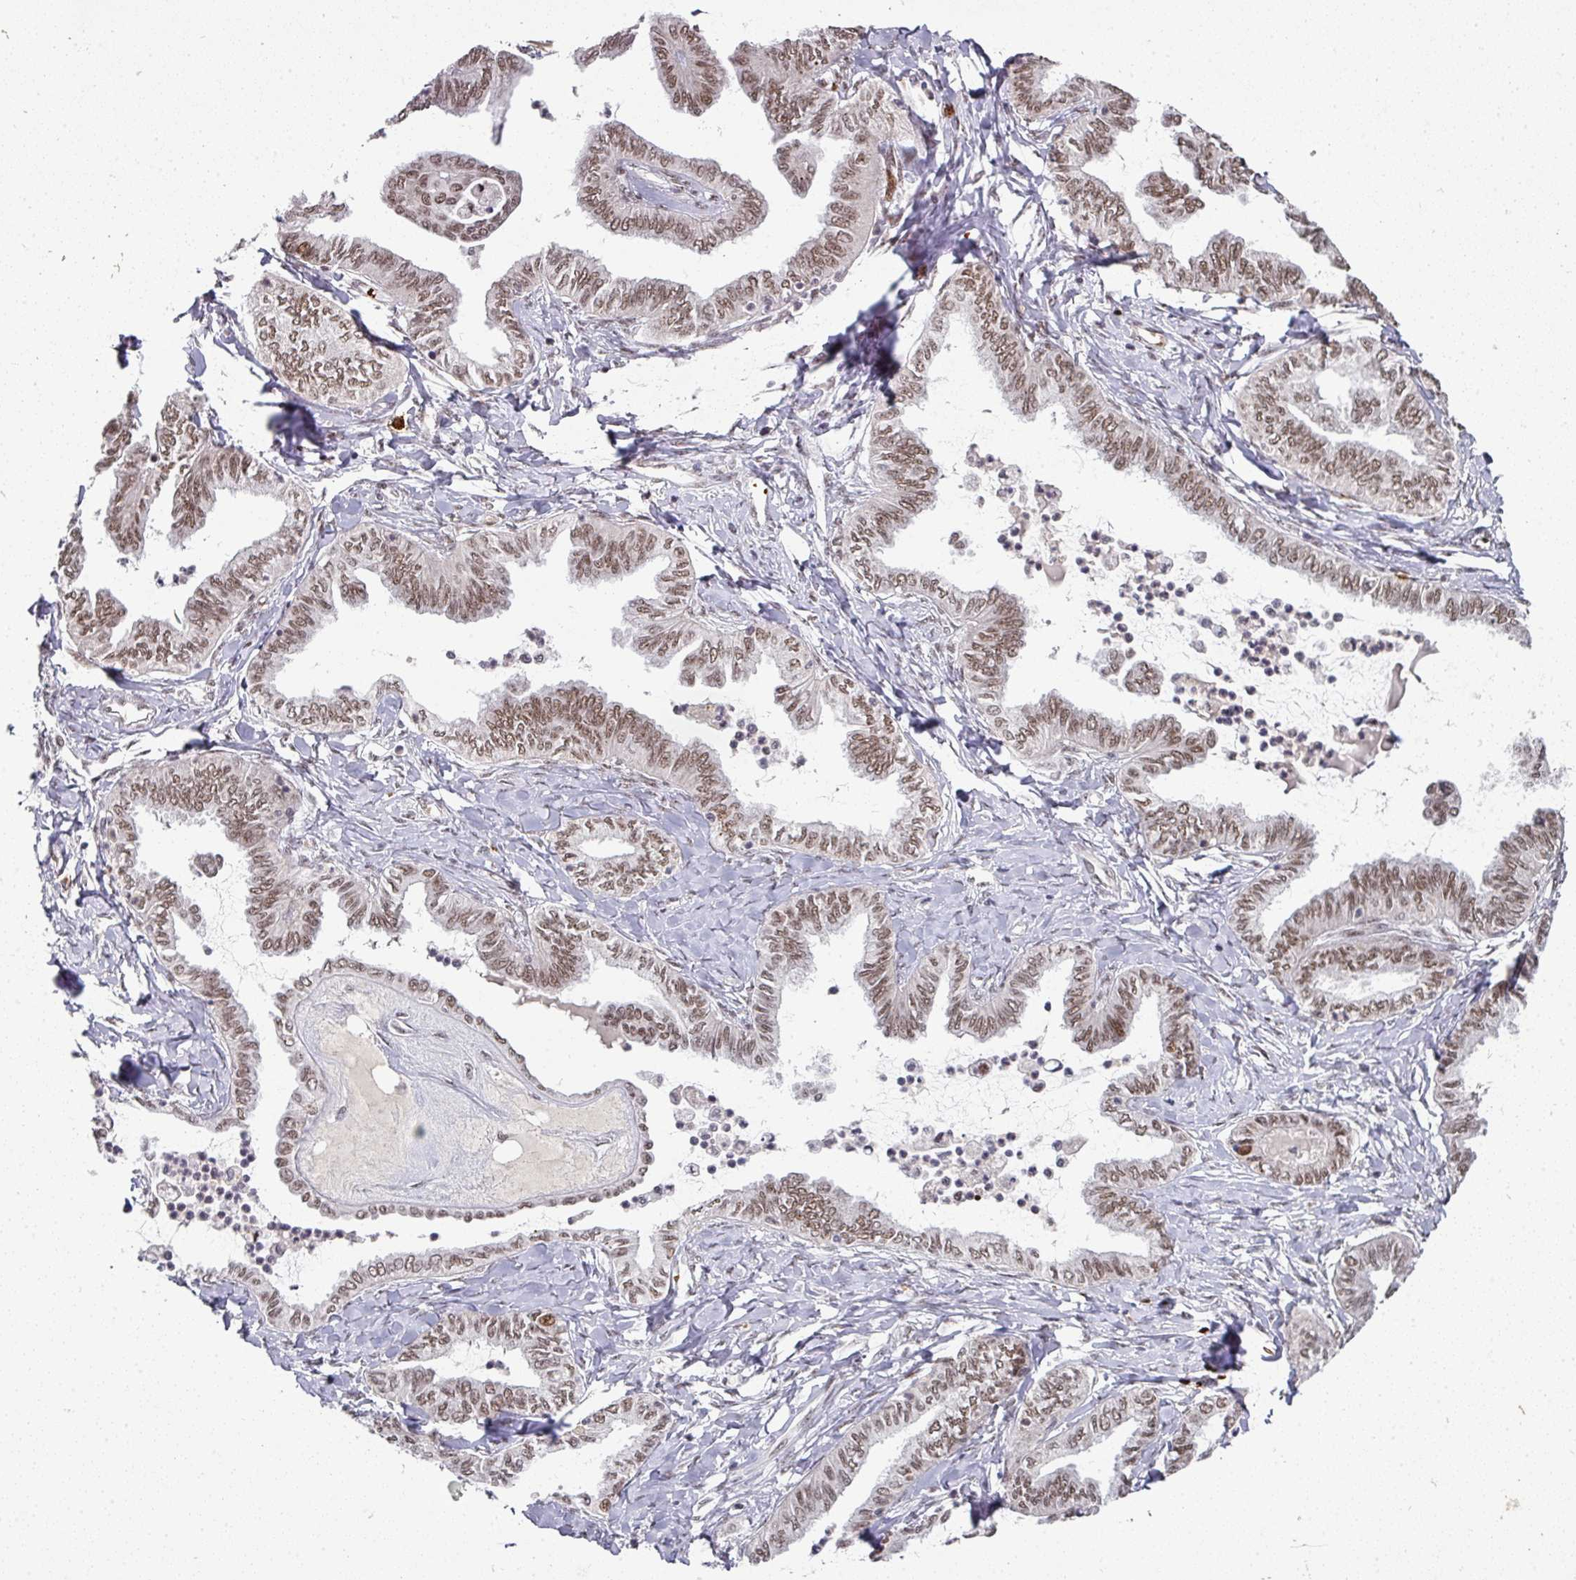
{"staining": {"intensity": "moderate", "quantity": "25%-75%", "location": "nuclear"}, "tissue": "ovarian cancer", "cell_type": "Tumor cells", "image_type": "cancer", "snomed": [{"axis": "morphology", "description": "Carcinoma, endometroid"}, {"axis": "topography", "description": "Ovary"}], "caption": "This is a micrograph of IHC staining of endometroid carcinoma (ovarian), which shows moderate positivity in the nuclear of tumor cells.", "gene": "NEIL1", "patient": {"sex": "female", "age": 70}}